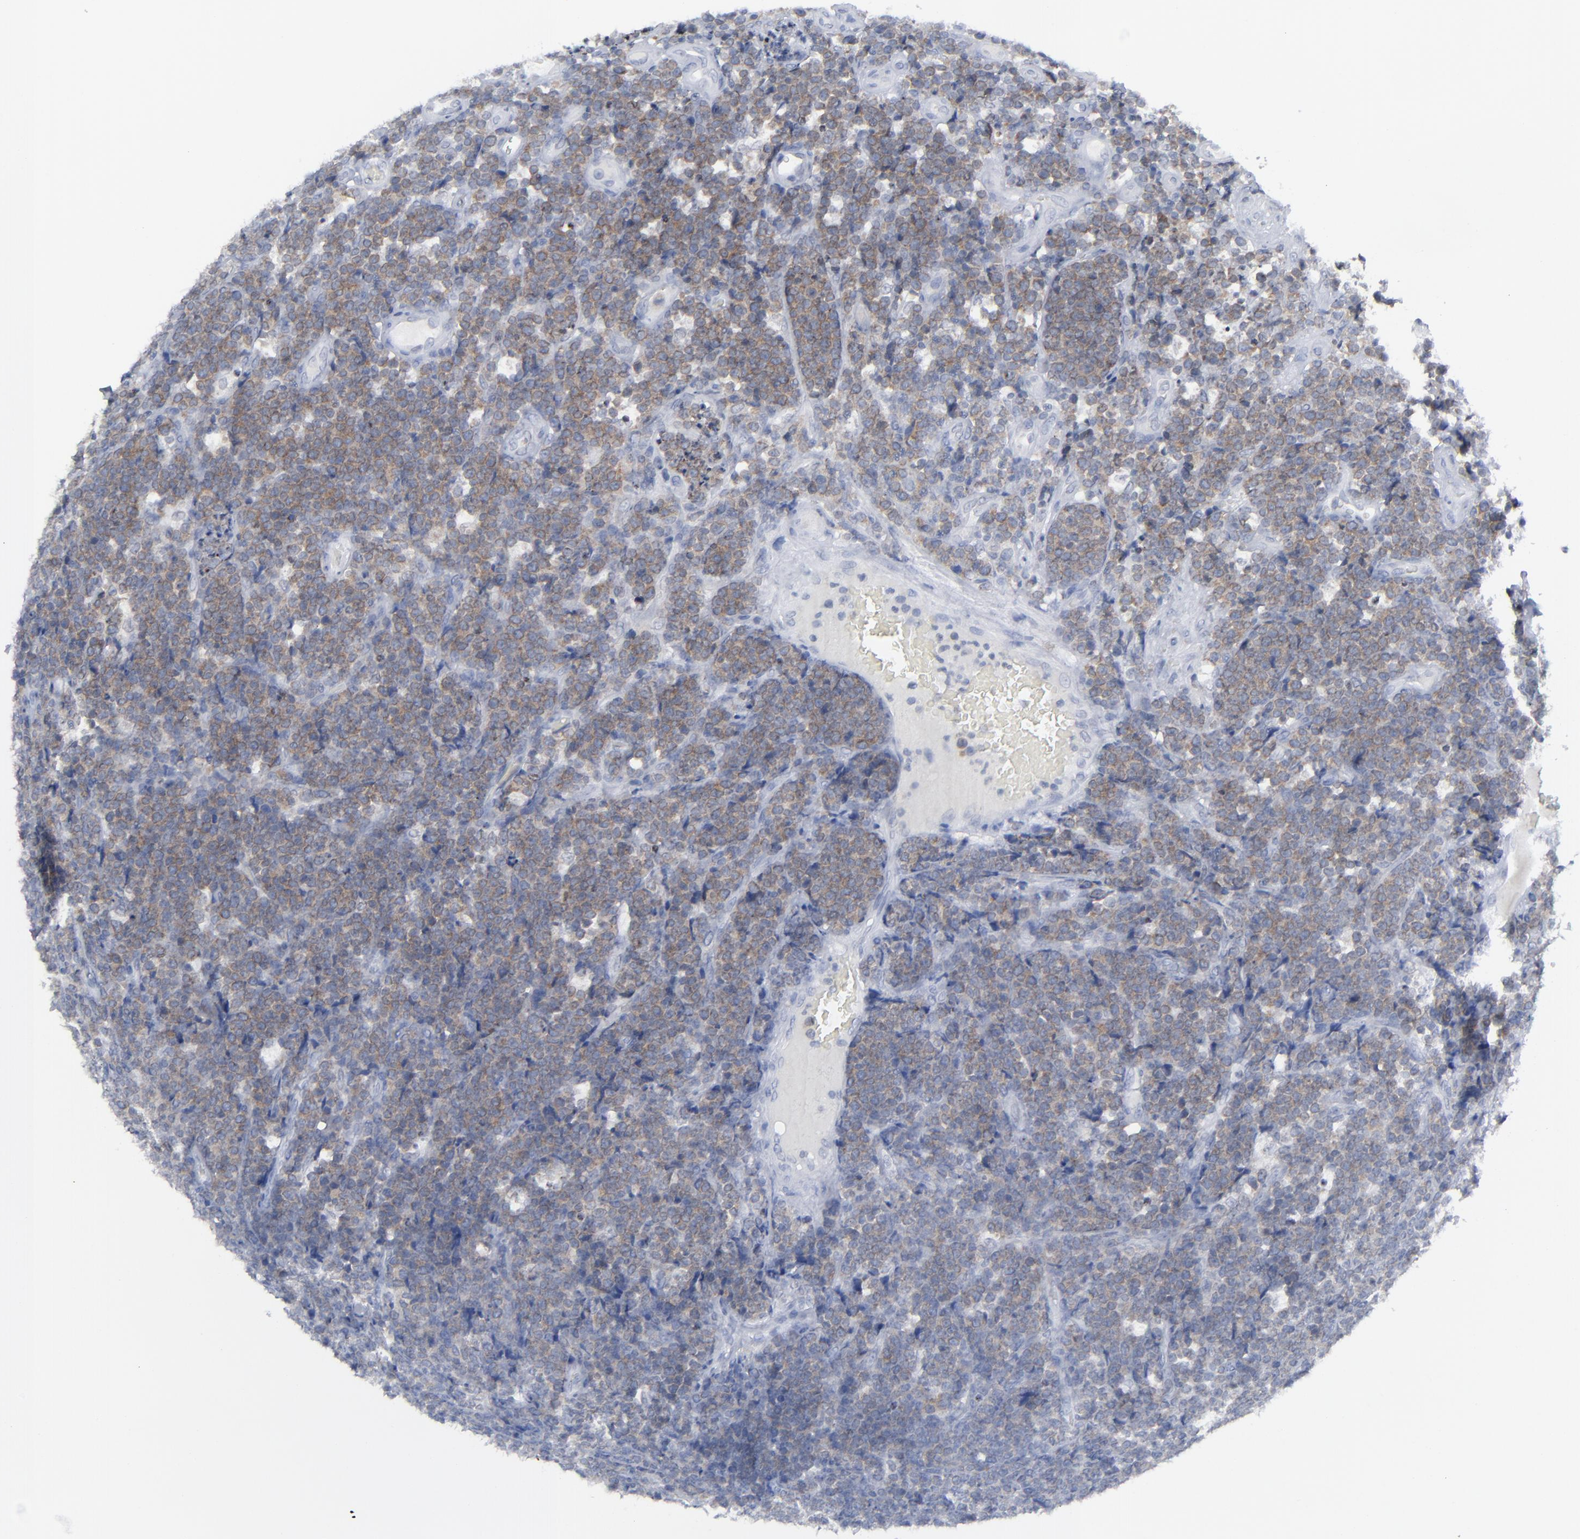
{"staining": {"intensity": "moderate", "quantity": ">75%", "location": "cytoplasmic/membranous"}, "tissue": "lymphoma", "cell_type": "Tumor cells", "image_type": "cancer", "snomed": [{"axis": "morphology", "description": "Malignant lymphoma, non-Hodgkin's type, High grade"}, {"axis": "topography", "description": "Small intestine"}, {"axis": "topography", "description": "Colon"}], "caption": "This is an image of IHC staining of lymphoma, which shows moderate staining in the cytoplasmic/membranous of tumor cells.", "gene": "NUP88", "patient": {"sex": "male", "age": 8}}